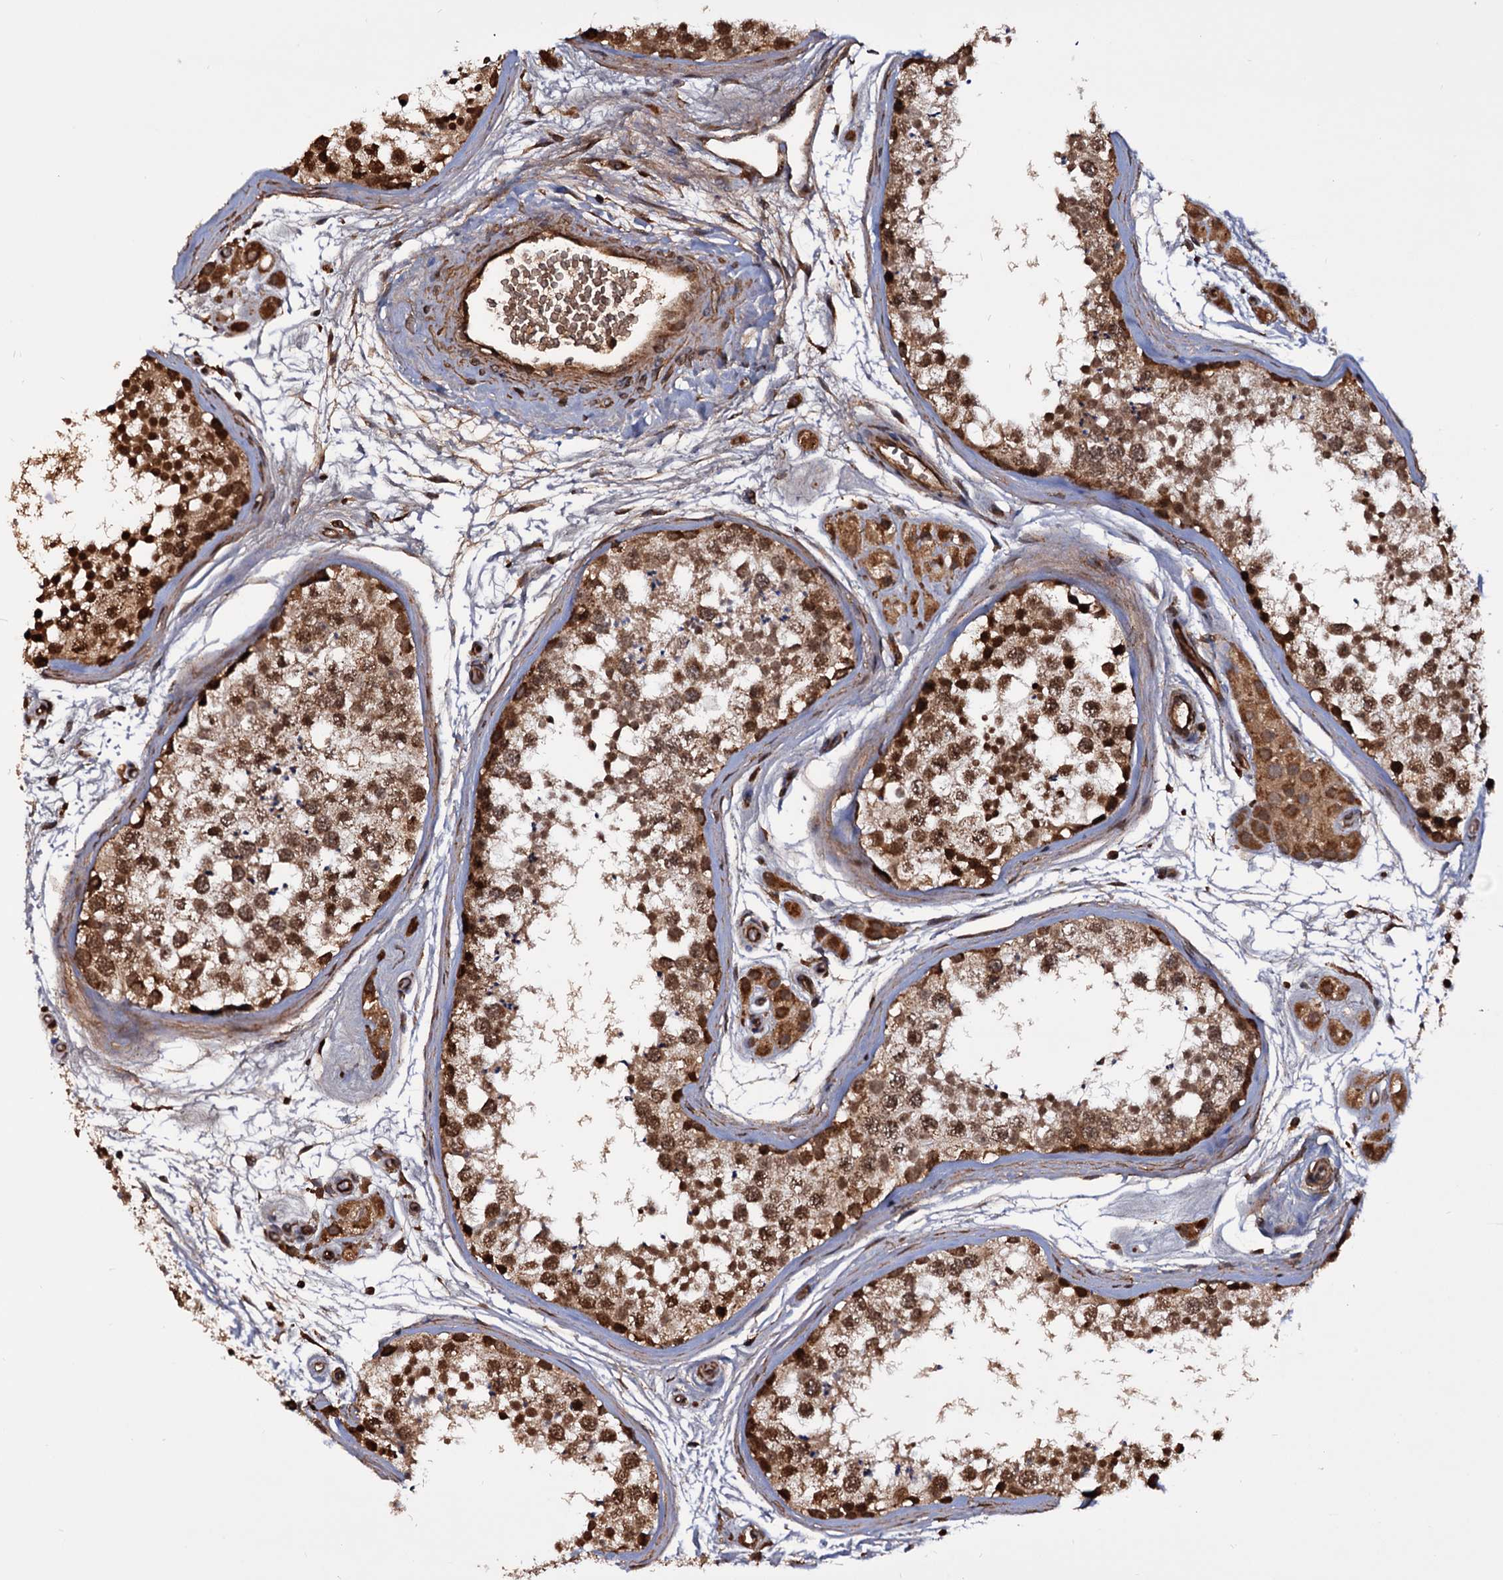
{"staining": {"intensity": "strong", "quantity": "25%-75%", "location": "cytoplasmic/membranous,nuclear"}, "tissue": "testis", "cell_type": "Cells in seminiferous ducts", "image_type": "normal", "snomed": [{"axis": "morphology", "description": "Normal tissue, NOS"}, {"axis": "topography", "description": "Testis"}], "caption": "About 25%-75% of cells in seminiferous ducts in benign testis display strong cytoplasmic/membranous,nuclear protein expression as visualized by brown immunohistochemical staining.", "gene": "MRPL42", "patient": {"sex": "male", "age": 56}}